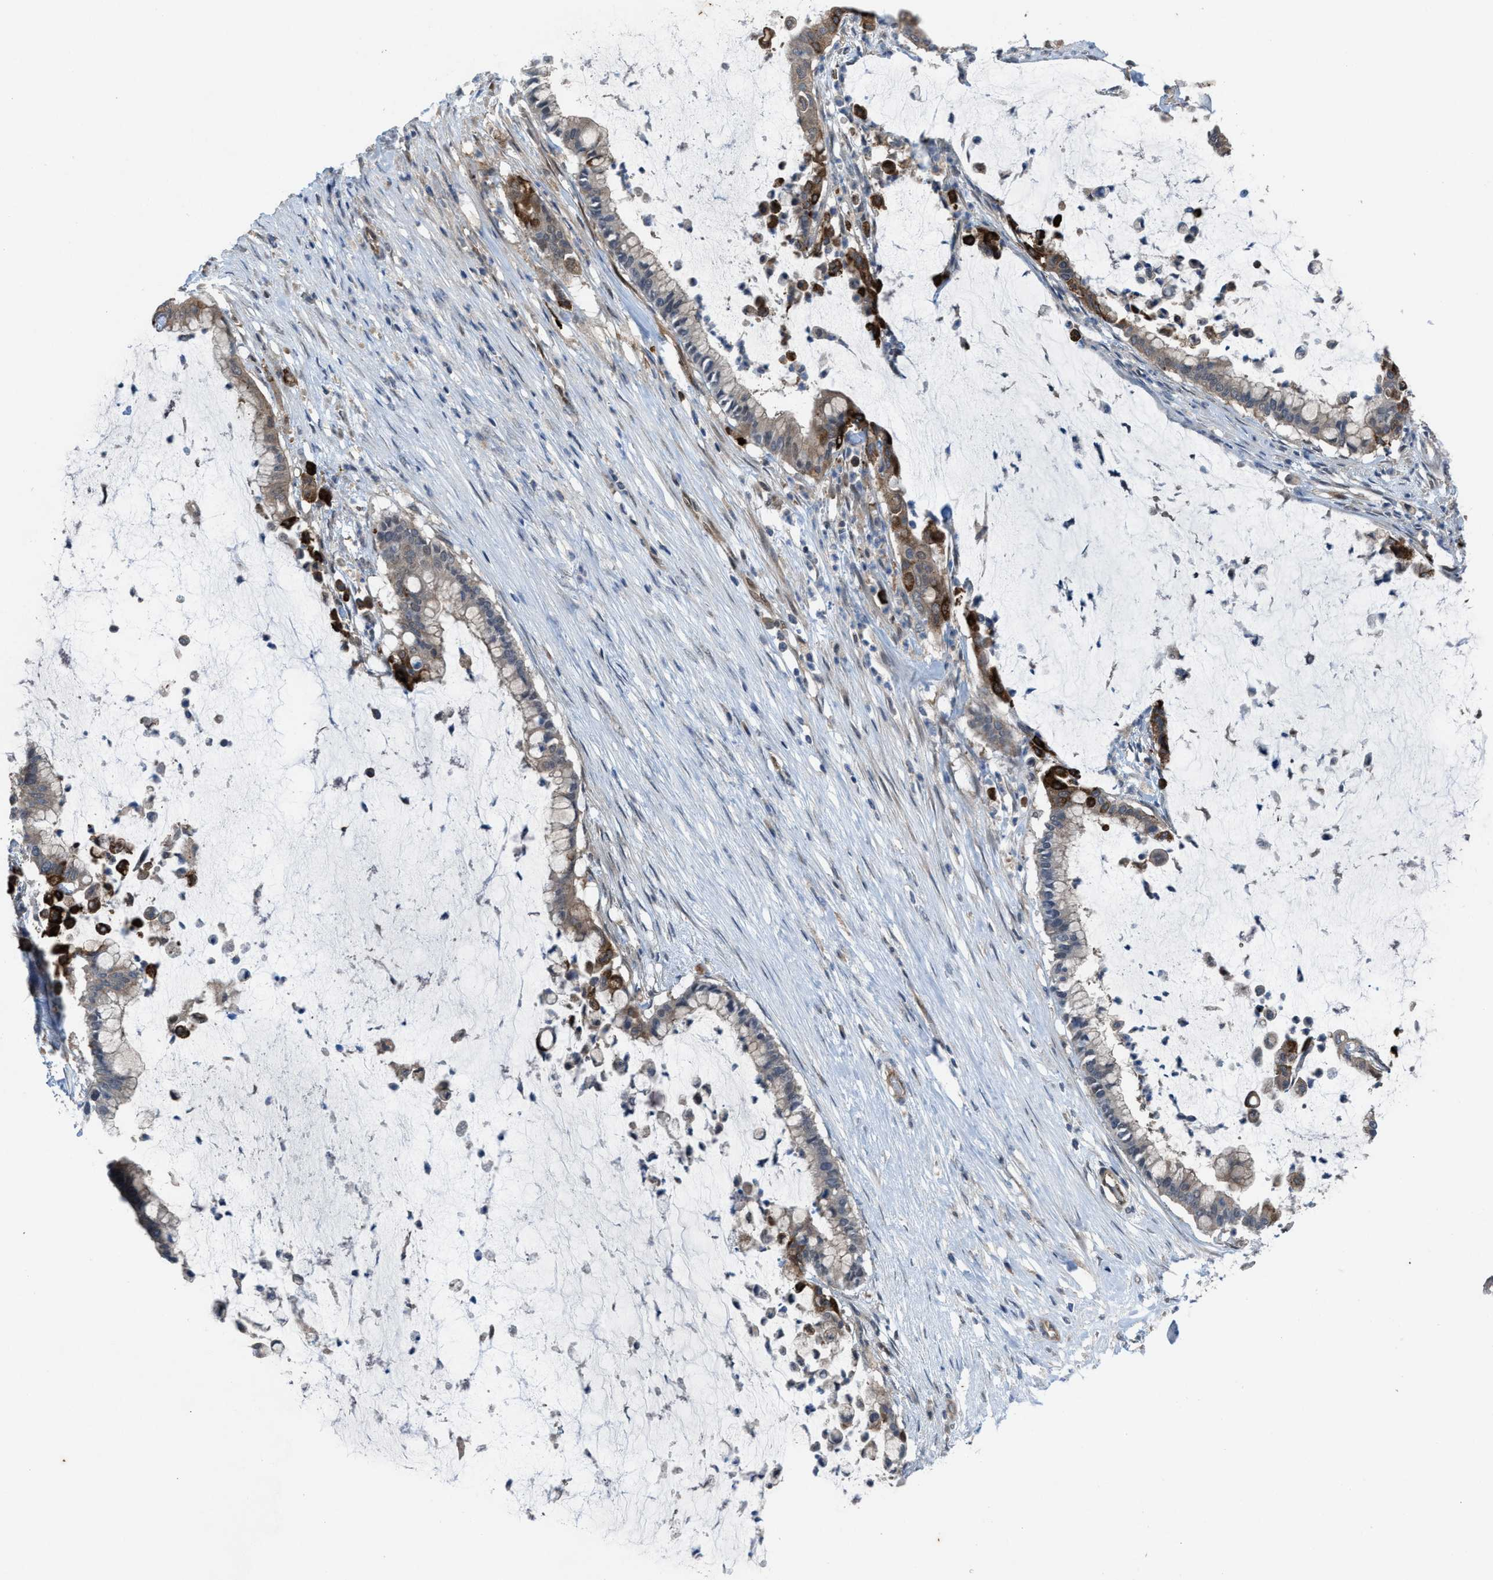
{"staining": {"intensity": "weak", "quantity": "25%-75%", "location": "cytoplasmic/membranous"}, "tissue": "pancreatic cancer", "cell_type": "Tumor cells", "image_type": "cancer", "snomed": [{"axis": "morphology", "description": "Adenocarcinoma, NOS"}, {"axis": "topography", "description": "Pancreas"}], "caption": "Pancreatic adenocarcinoma tissue displays weak cytoplasmic/membranous positivity in about 25%-75% of tumor cells, visualized by immunohistochemistry.", "gene": "PLAA", "patient": {"sex": "male", "age": 41}}